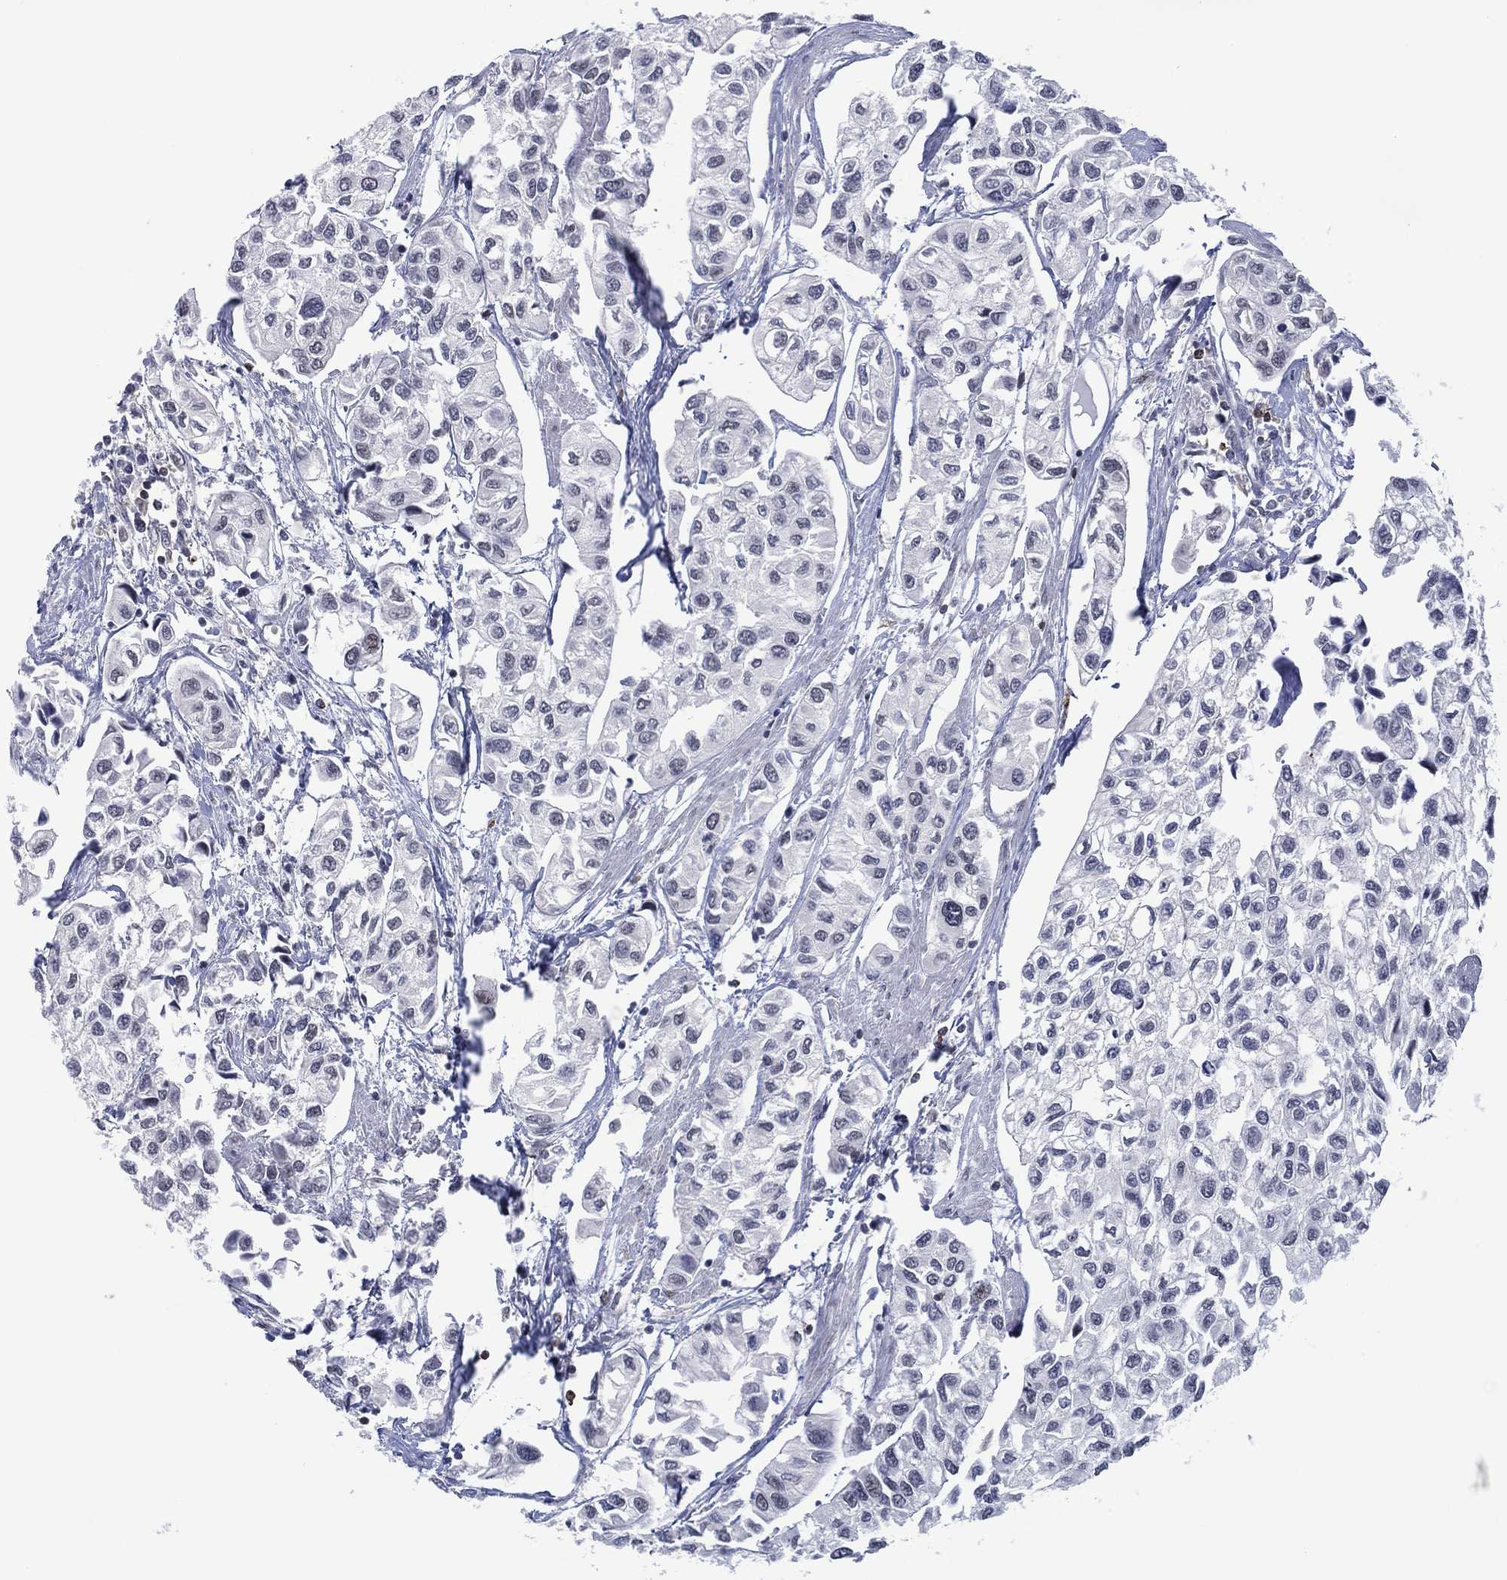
{"staining": {"intensity": "negative", "quantity": "none", "location": "none"}, "tissue": "urothelial cancer", "cell_type": "Tumor cells", "image_type": "cancer", "snomed": [{"axis": "morphology", "description": "Urothelial carcinoma, High grade"}, {"axis": "topography", "description": "Urinary bladder"}], "caption": "This micrograph is of urothelial carcinoma (high-grade) stained with immunohistochemistry (IHC) to label a protein in brown with the nuclei are counter-stained blue. There is no staining in tumor cells. (Stains: DAB immunohistochemistry with hematoxylin counter stain, Microscopy: brightfield microscopy at high magnification).", "gene": "DPP4", "patient": {"sex": "male", "age": 73}}